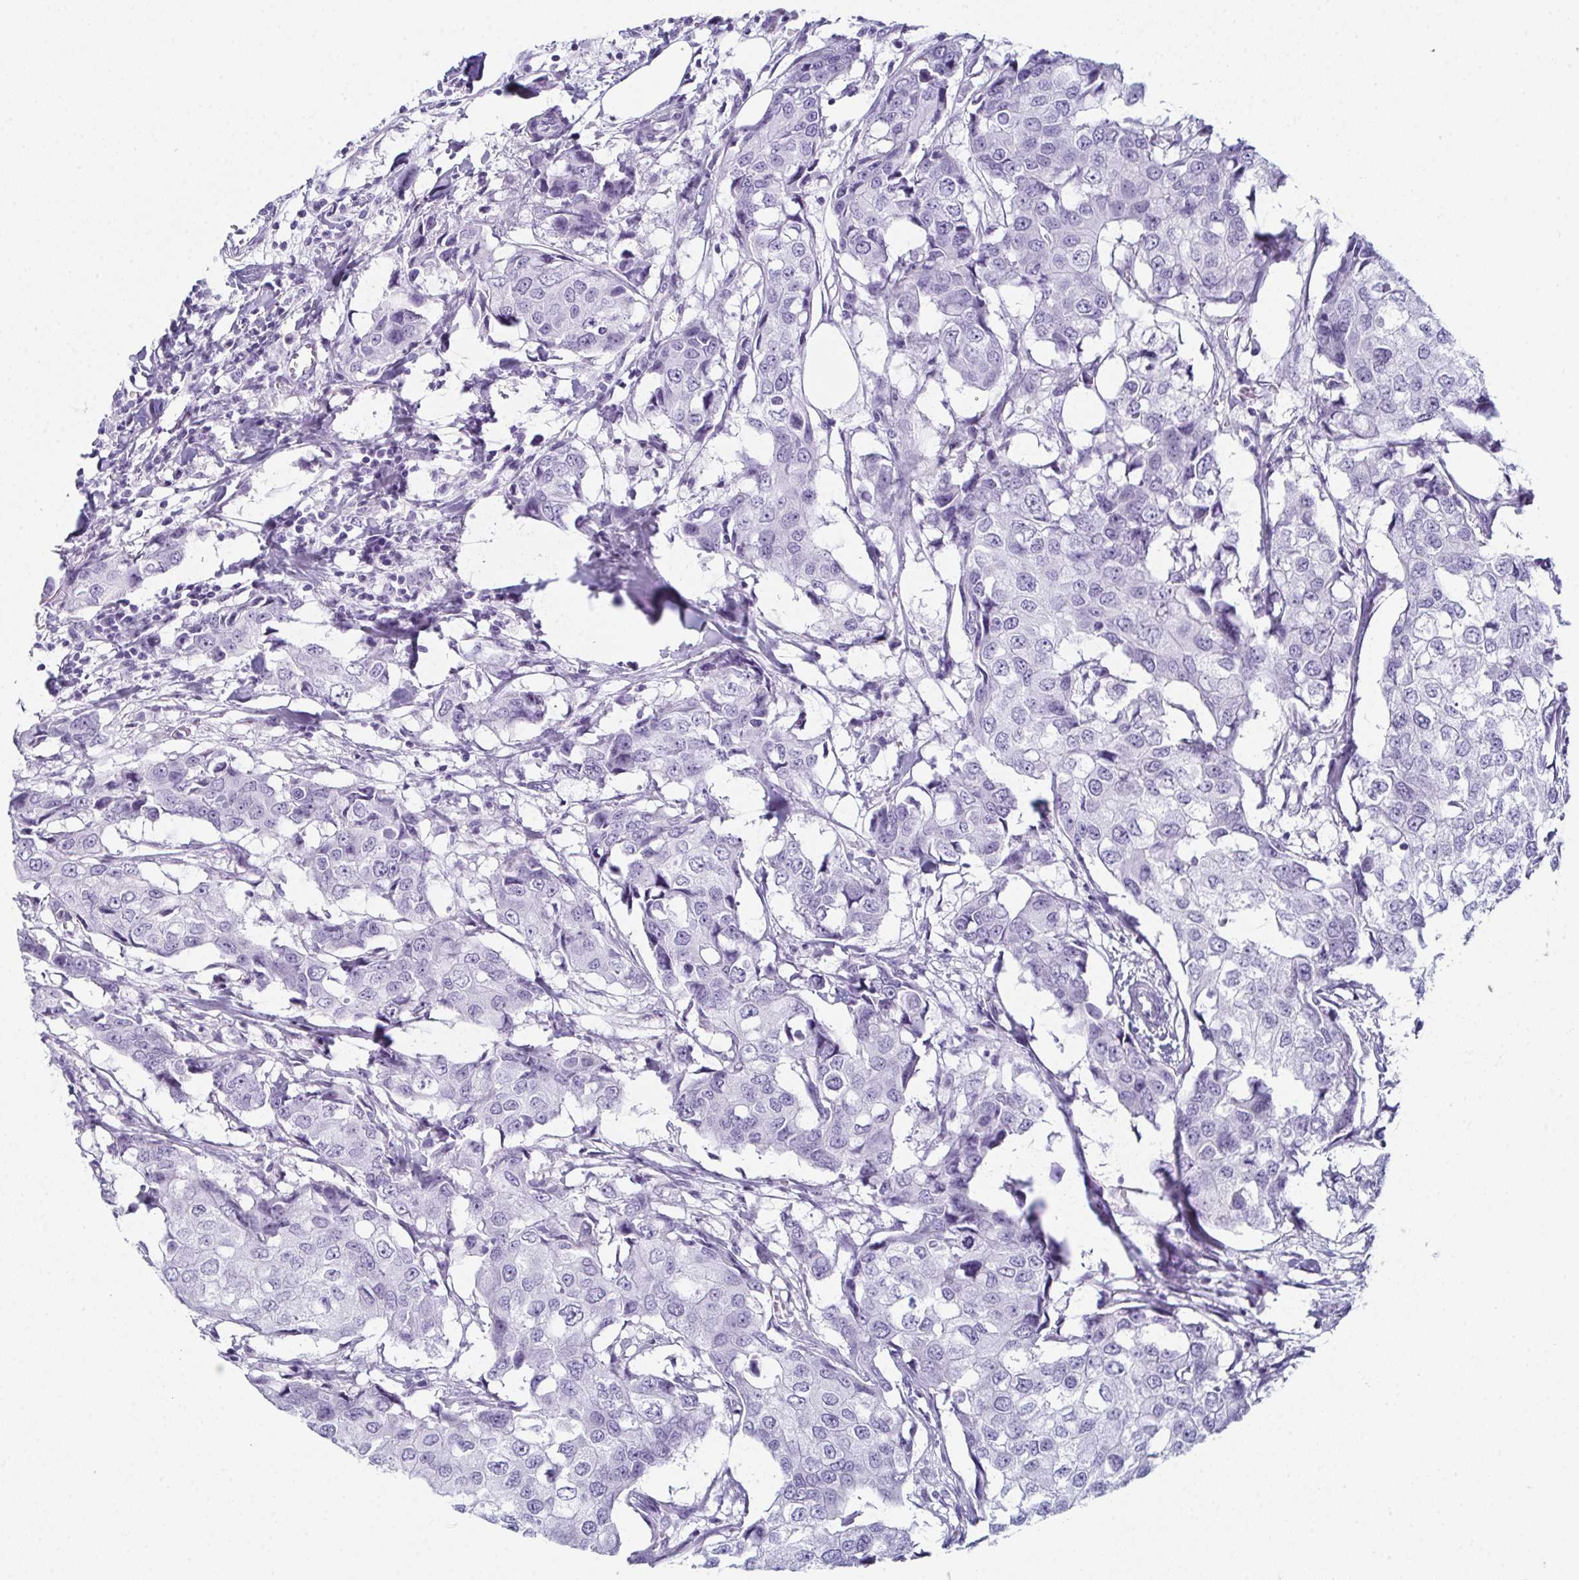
{"staining": {"intensity": "negative", "quantity": "none", "location": "none"}, "tissue": "breast cancer", "cell_type": "Tumor cells", "image_type": "cancer", "snomed": [{"axis": "morphology", "description": "Duct carcinoma"}, {"axis": "topography", "description": "Breast"}], "caption": "Immunohistochemical staining of human breast cancer (infiltrating ductal carcinoma) demonstrates no significant expression in tumor cells.", "gene": "ENKUR", "patient": {"sex": "female", "age": 27}}